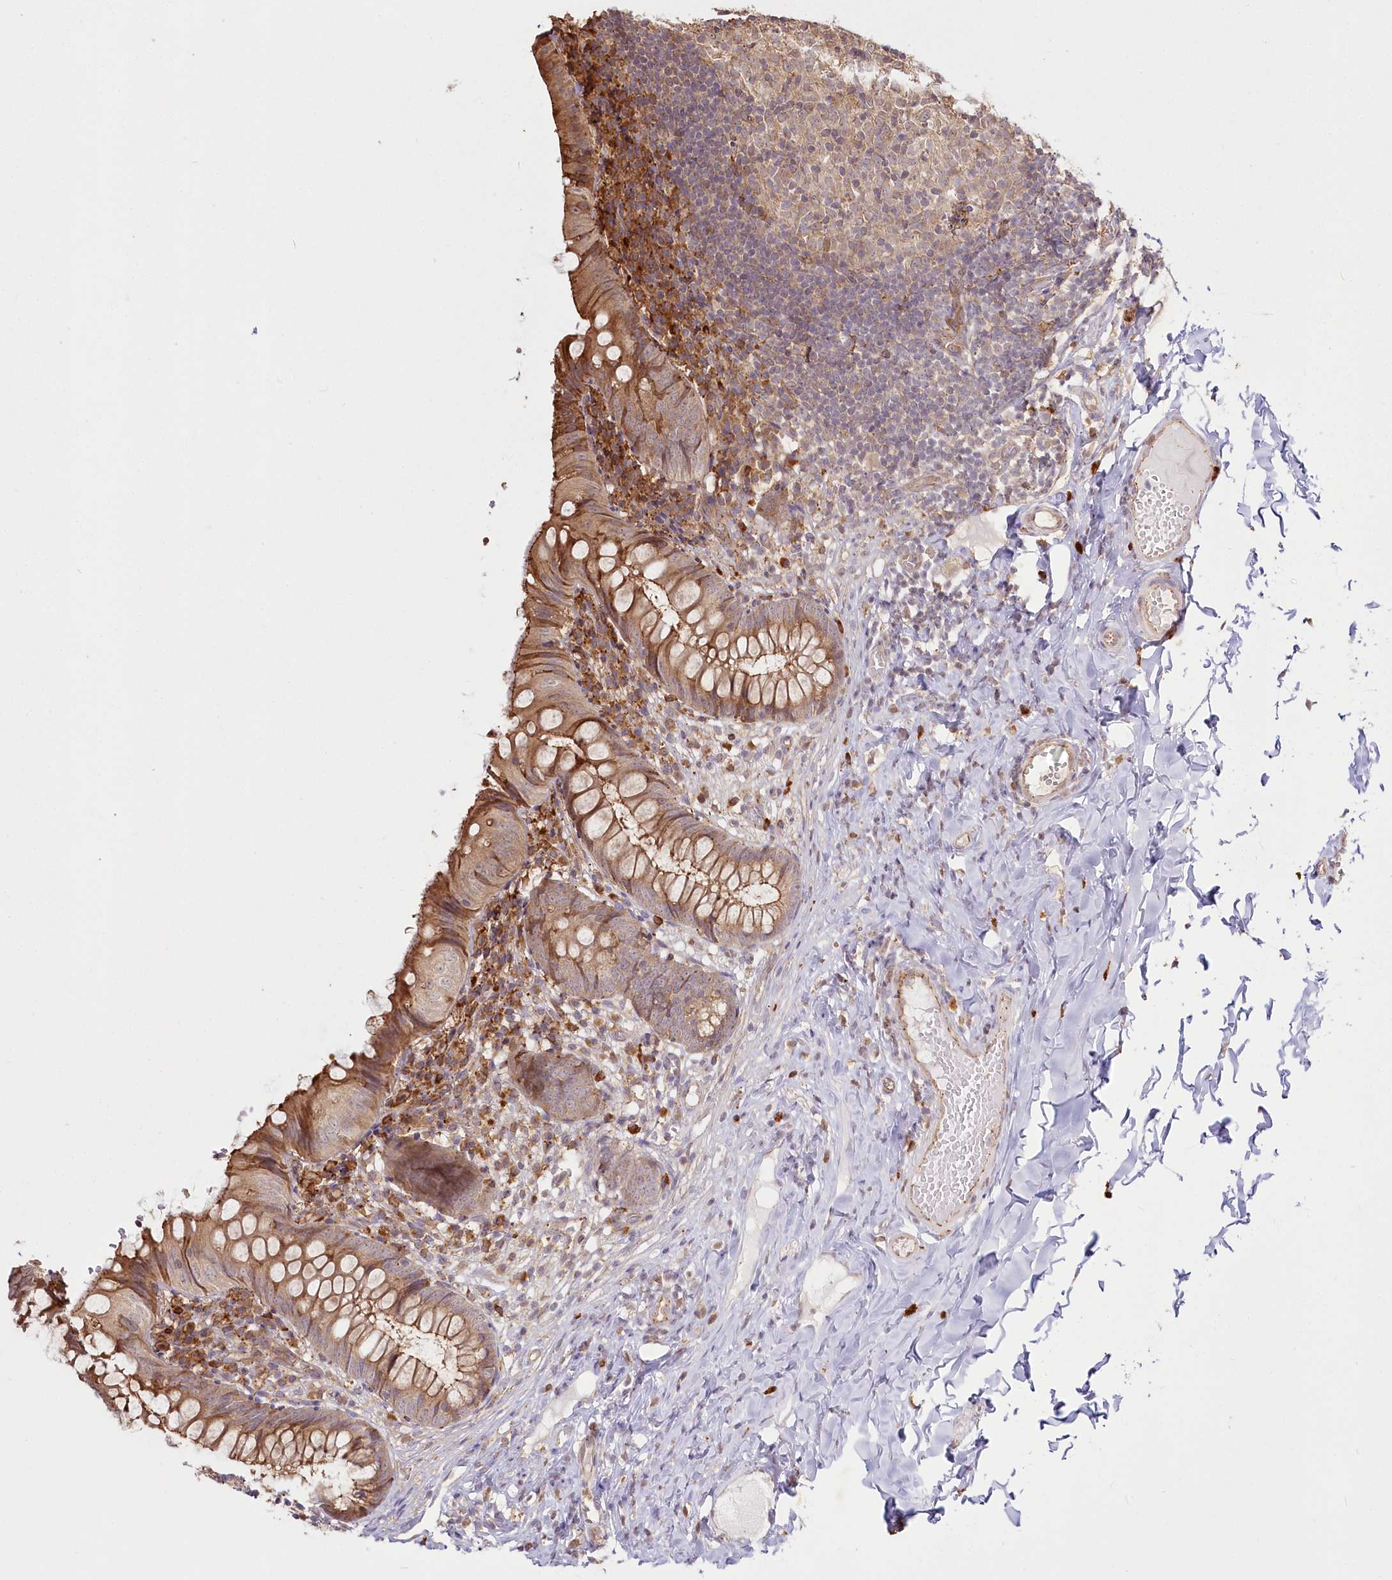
{"staining": {"intensity": "moderate", "quantity": ">75%", "location": "cytoplasmic/membranous"}, "tissue": "appendix", "cell_type": "Glandular cells", "image_type": "normal", "snomed": [{"axis": "morphology", "description": "Normal tissue, NOS"}, {"axis": "topography", "description": "Appendix"}], "caption": "Glandular cells exhibit medium levels of moderate cytoplasmic/membranous staining in about >75% of cells in benign appendix.", "gene": "FAM13A", "patient": {"sex": "male", "age": 8}}